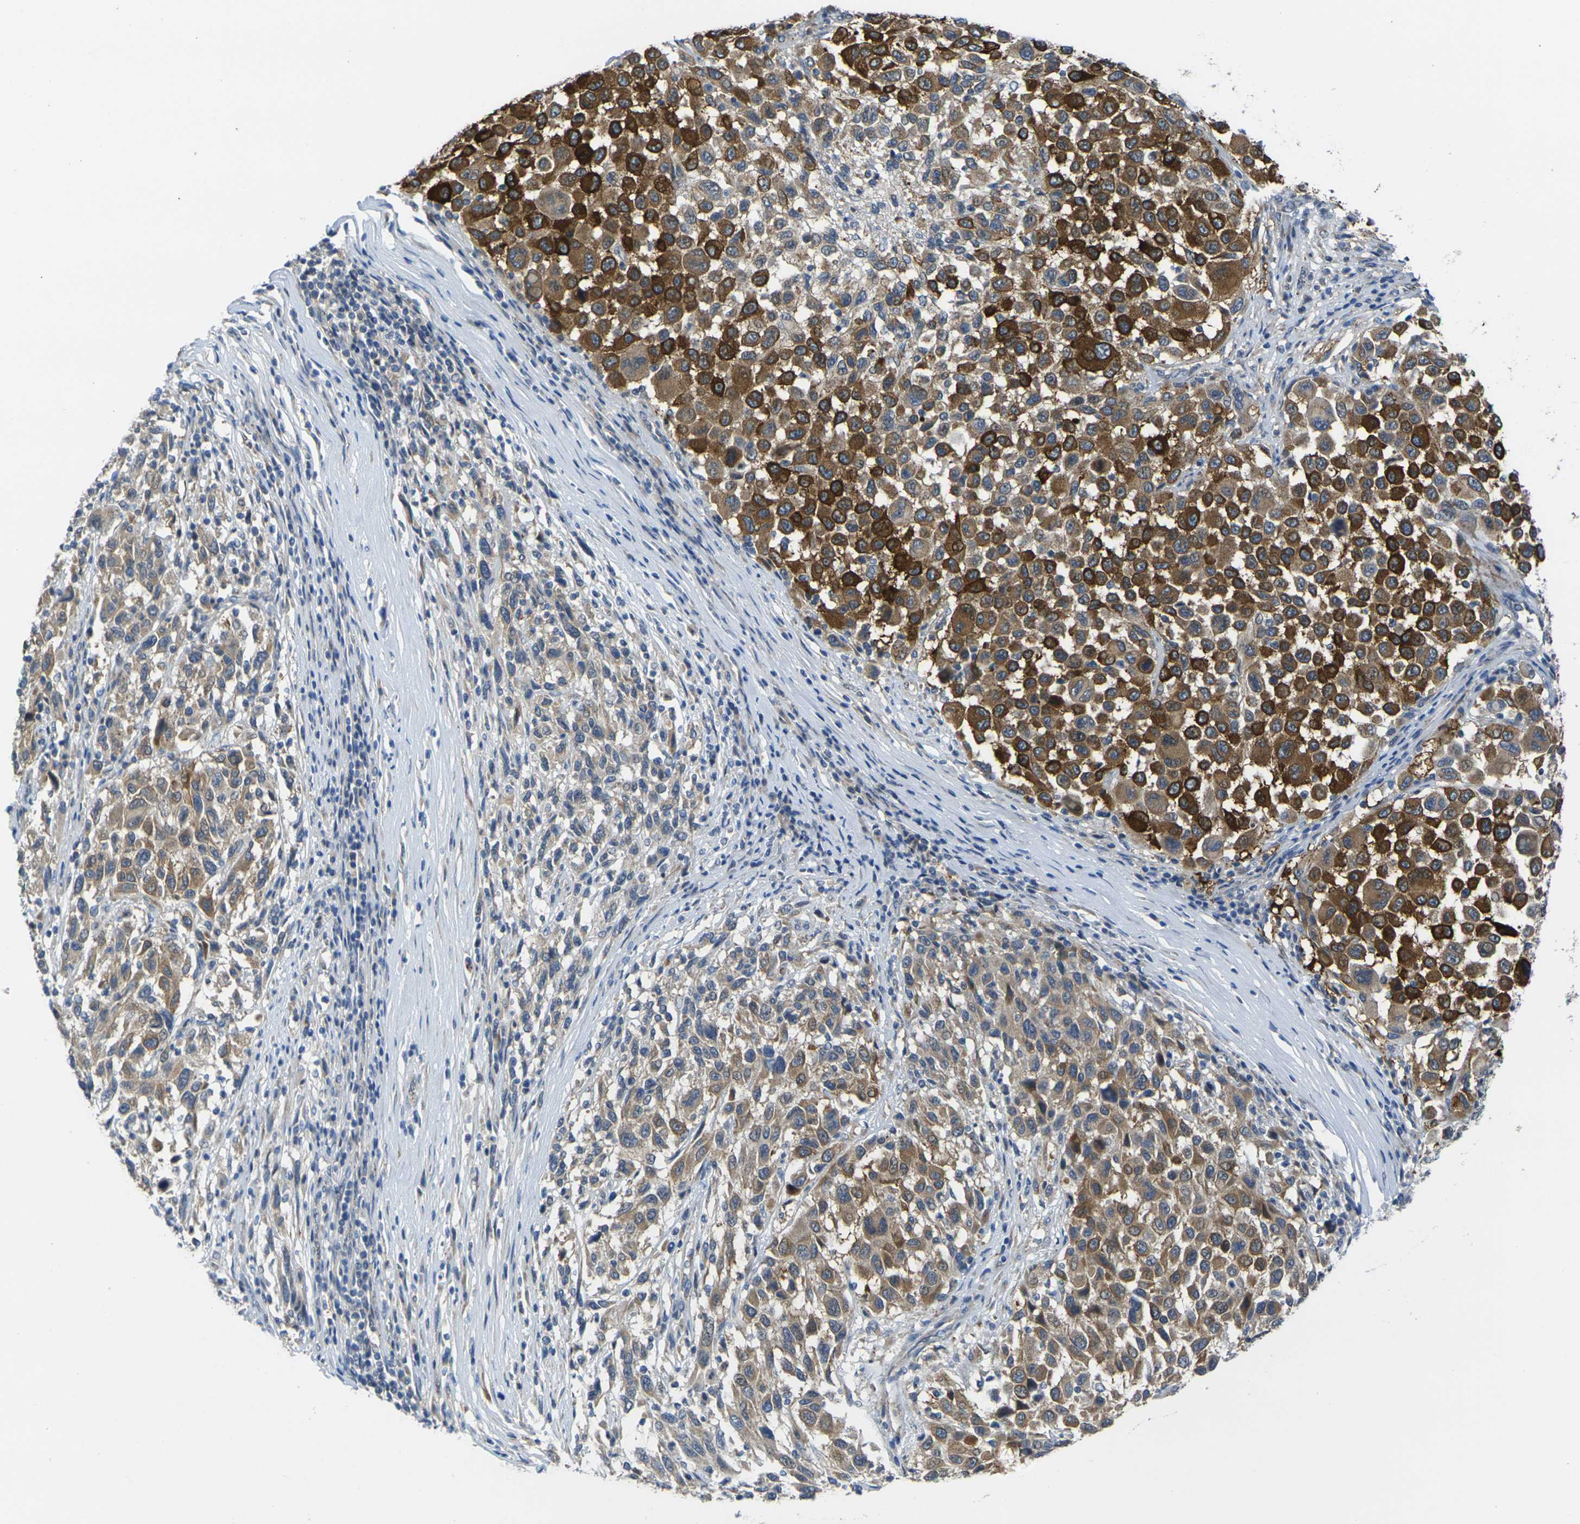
{"staining": {"intensity": "strong", "quantity": "25%-75%", "location": "cytoplasmic/membranous"}, "tissue": "melanoma", "cell_type": "Tumor cells", "image_type": "cancer", "snomed": [{"axis": "morphology", "description": "Malignant melanoma, Metastatic site"}, {"axis": "topography", "description": "Lymph node"}], "caption": "Immunohistochemical staining of human malignant melanoma (metastatic site) displays high levels of strong cytoplasmic/membranous protein positivity in about 25%-75% of tumor cells.", "gene": "GNA12", "patient": {"sex": "male", "age": 61}}